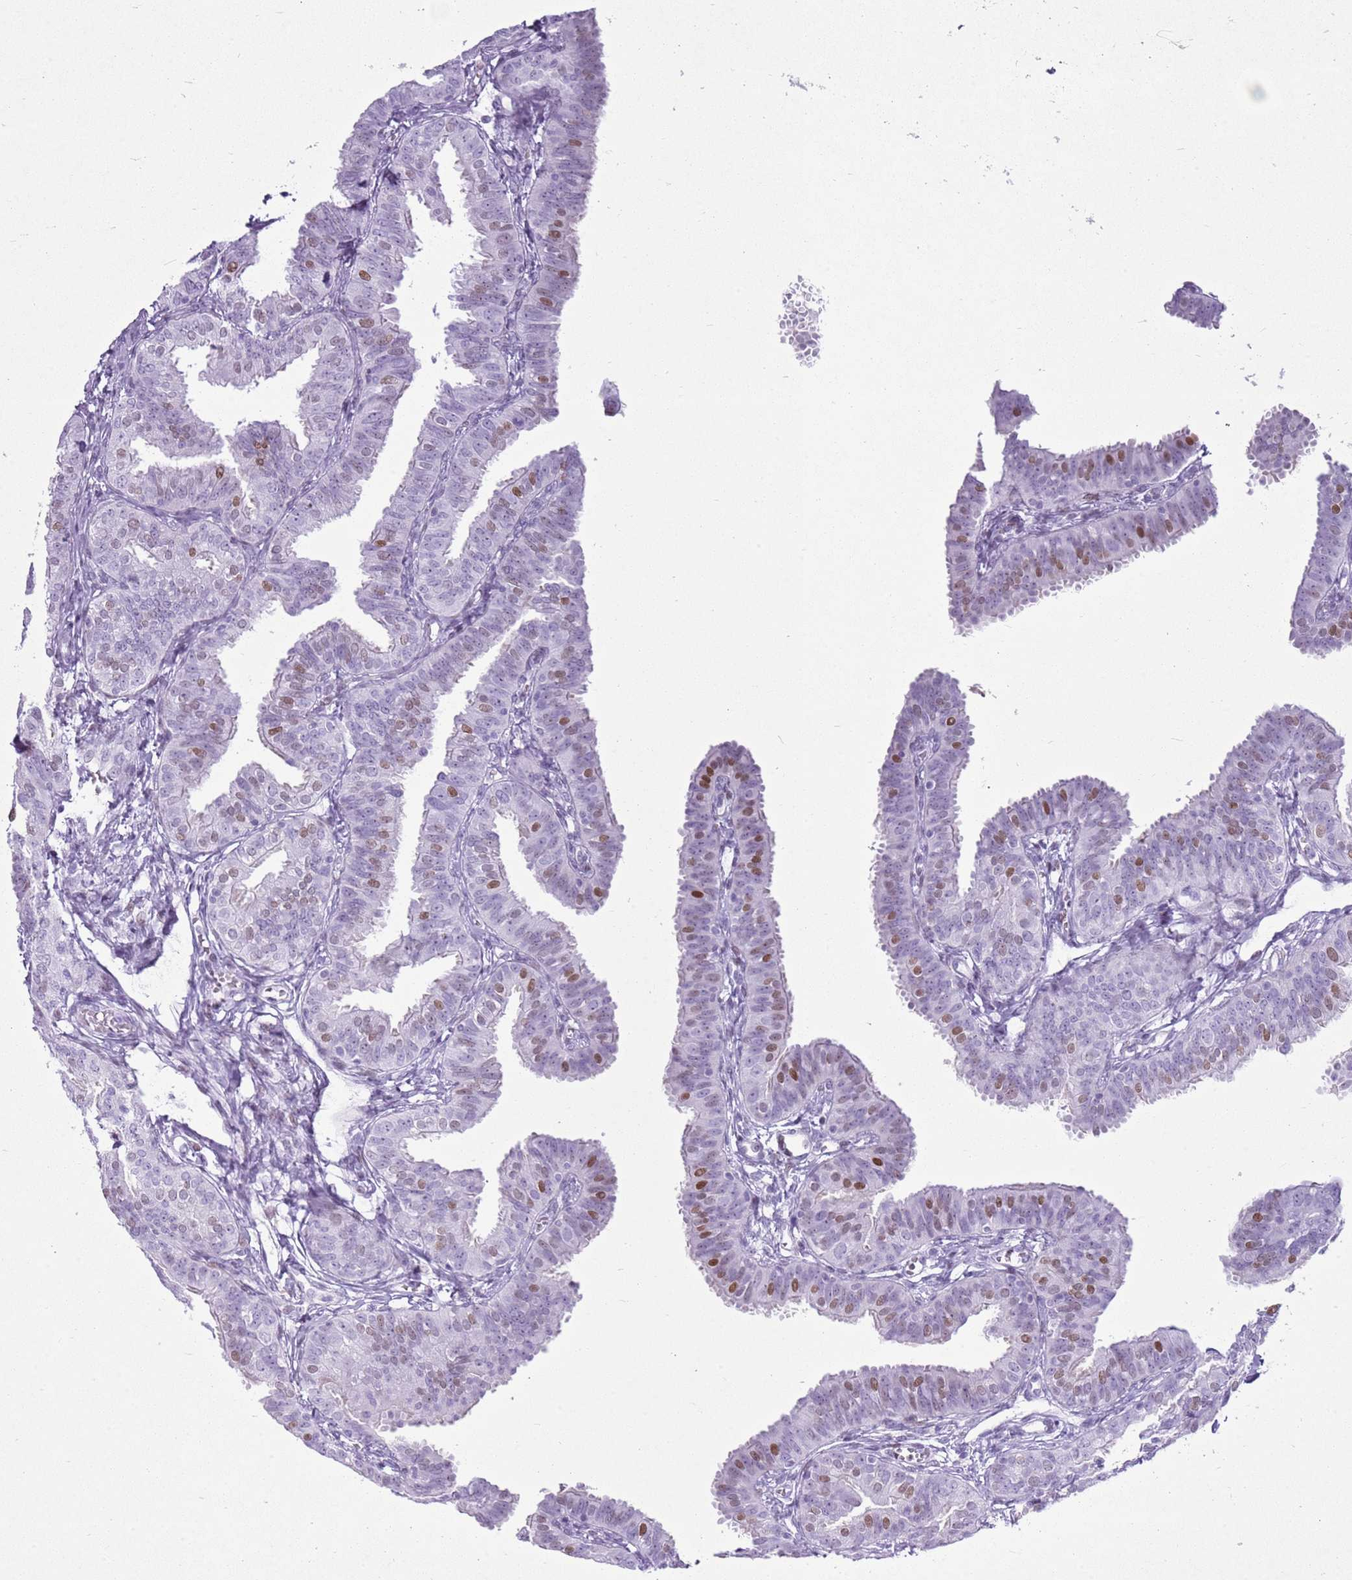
{"staining": {"intensity": "moderate", "quantity": "<25%", "location": "nuclear"}, "tissue": "fallopian tube", "cell_type": "Glandular cells", "image_type": "normal", "snomed": [{"axis": "morphology", "description": "Normal tissue, NOS"}, {"axis": "topography", "description": "Fallopian tube"}], "caption": "Moderate nuclear expression is seen in approximately <25% of glandular cells in benign fallopian tube. The staining is performed using DAB (3,3'-diaminobenzidine) brown chromogen to label protein expression. The nuclei are counter-stained blue using hematoxylin.", "gene": "ASIP", "patient": {"sex": "female", "age": 35}}